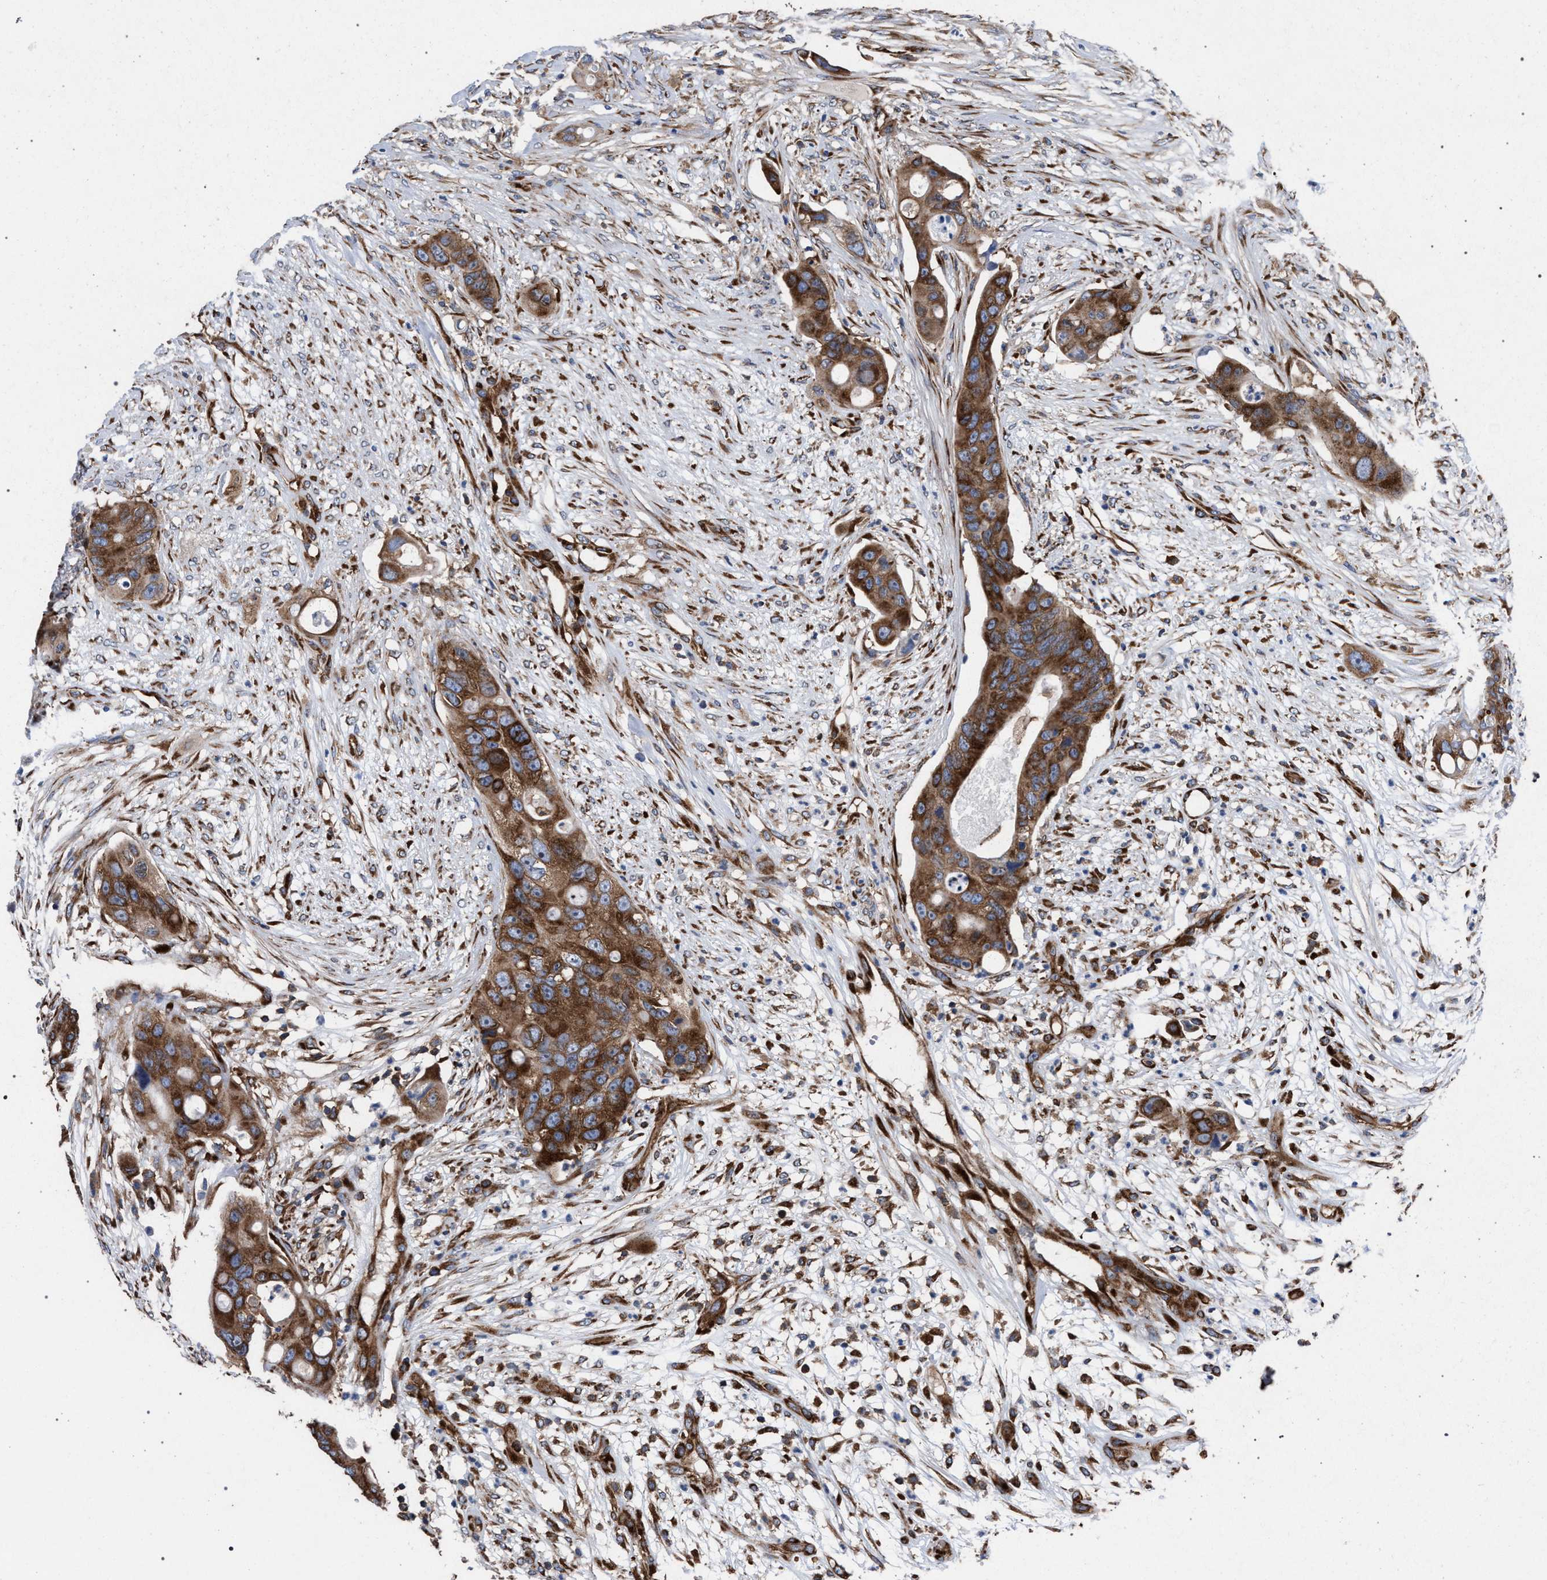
{"staining": {"intensity": "strong", "quantity": ">75%", "location": "cytoplasmic/membranous"}, "tissue": "colorectal cancer", "cell_type": "Tumor cells", "image_type": "cancer", "snomed": [{"axis": "morphology", "description": "Adenocarcinoma, NOS"}, {"axis": "topography", "description": "Colon"}], "caption": "Immunohistochemical staining of human adenocarcinoma (colorectal) displays strong cytoplasmic/membranous protein positivity in about >75% of tumor cells.", "gene": "CDR2L", "patient": {"sex": "female", "age": 57}}